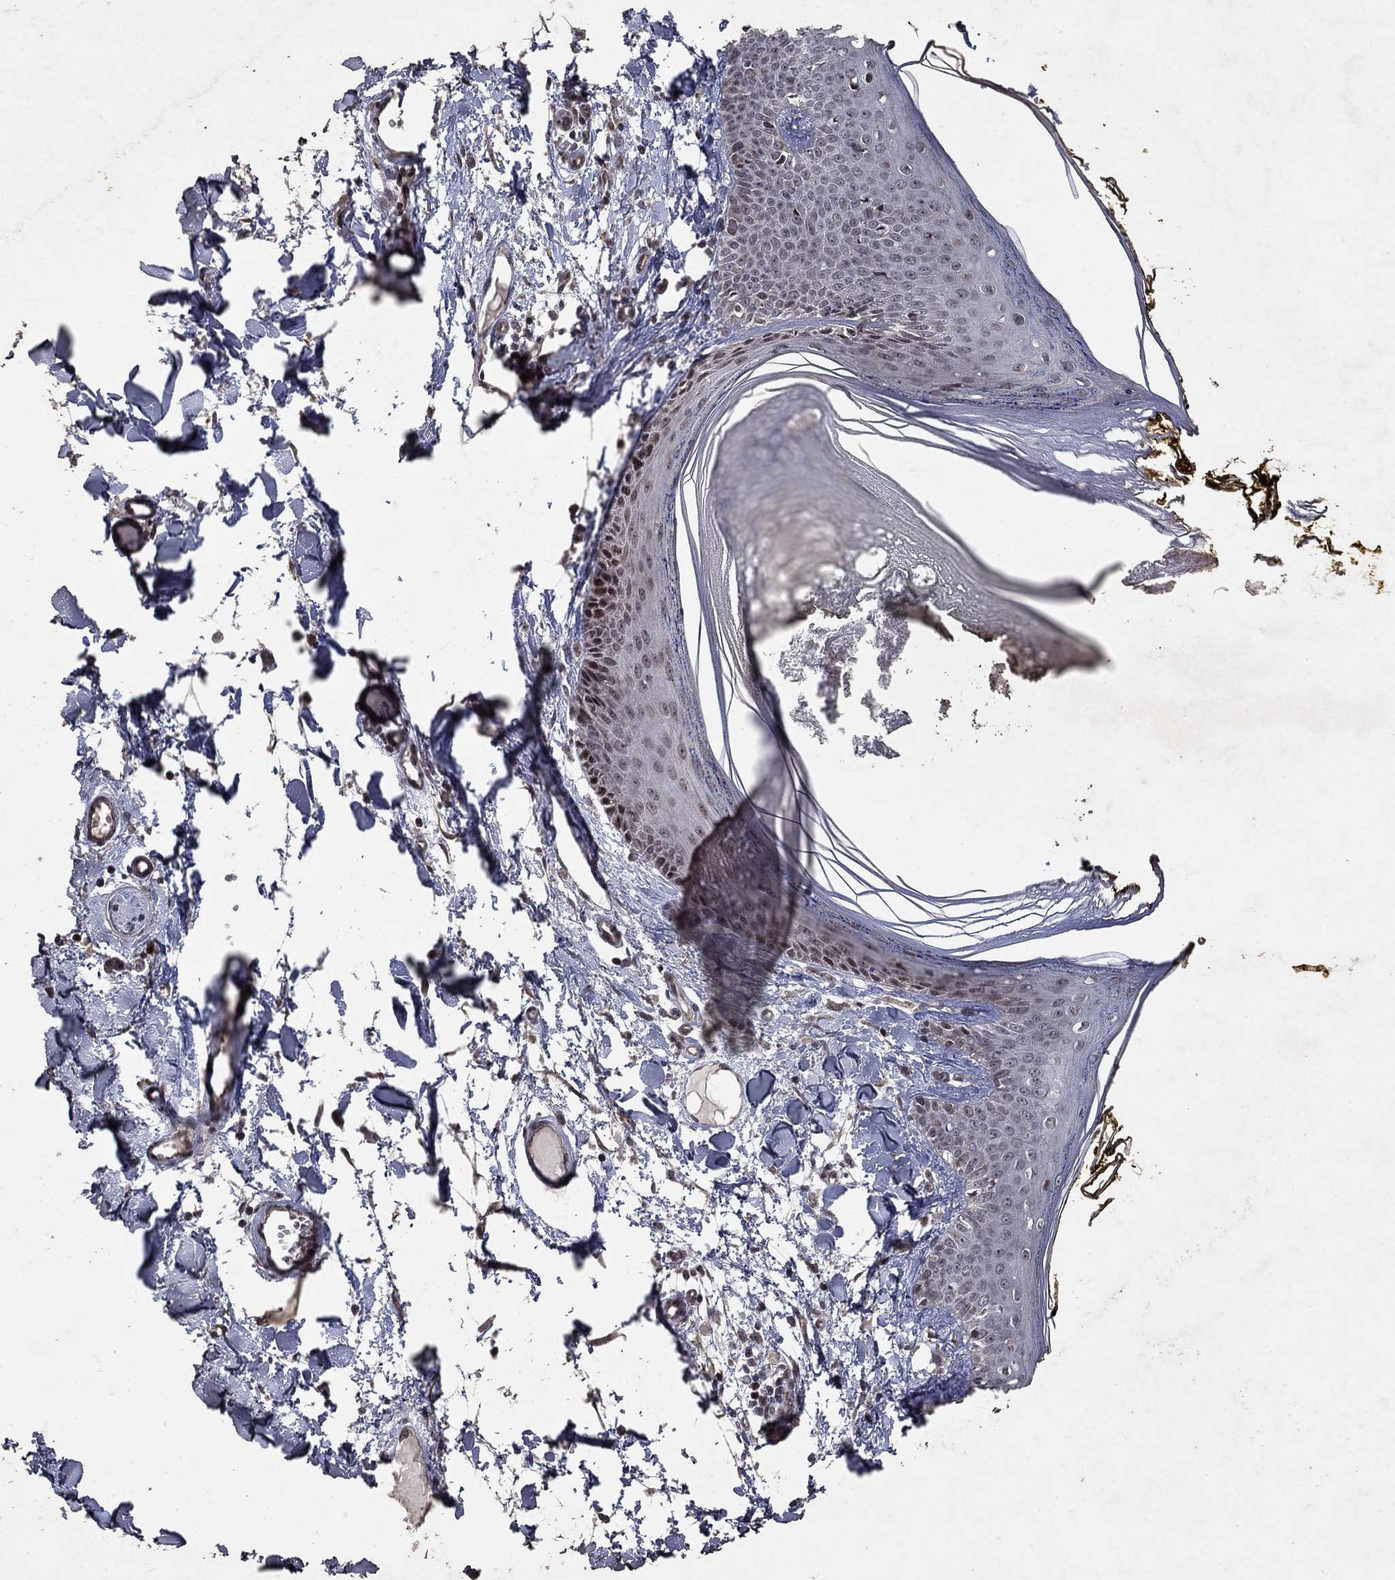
{"staining": {"intensity": "strong", "quantity": "25%-75%", "location": "nuclear"}, "tissue": "skin", "cell_type": "Fibroblasts", "image_type": "normal", "snomed": [{"axis": "morphology", "description": "Normal tissue, NOS"}, {"axis": "topography", "description": "Skin"}], "caption": "Immunohistochemical staining of unremarkable skin displays 25%-75% levels of strong nuclear protein positivity in about 25%-75% of fibroblasts.", "gene": "PRICKLE4", "patient": {"sex": "male", "age": 76}}